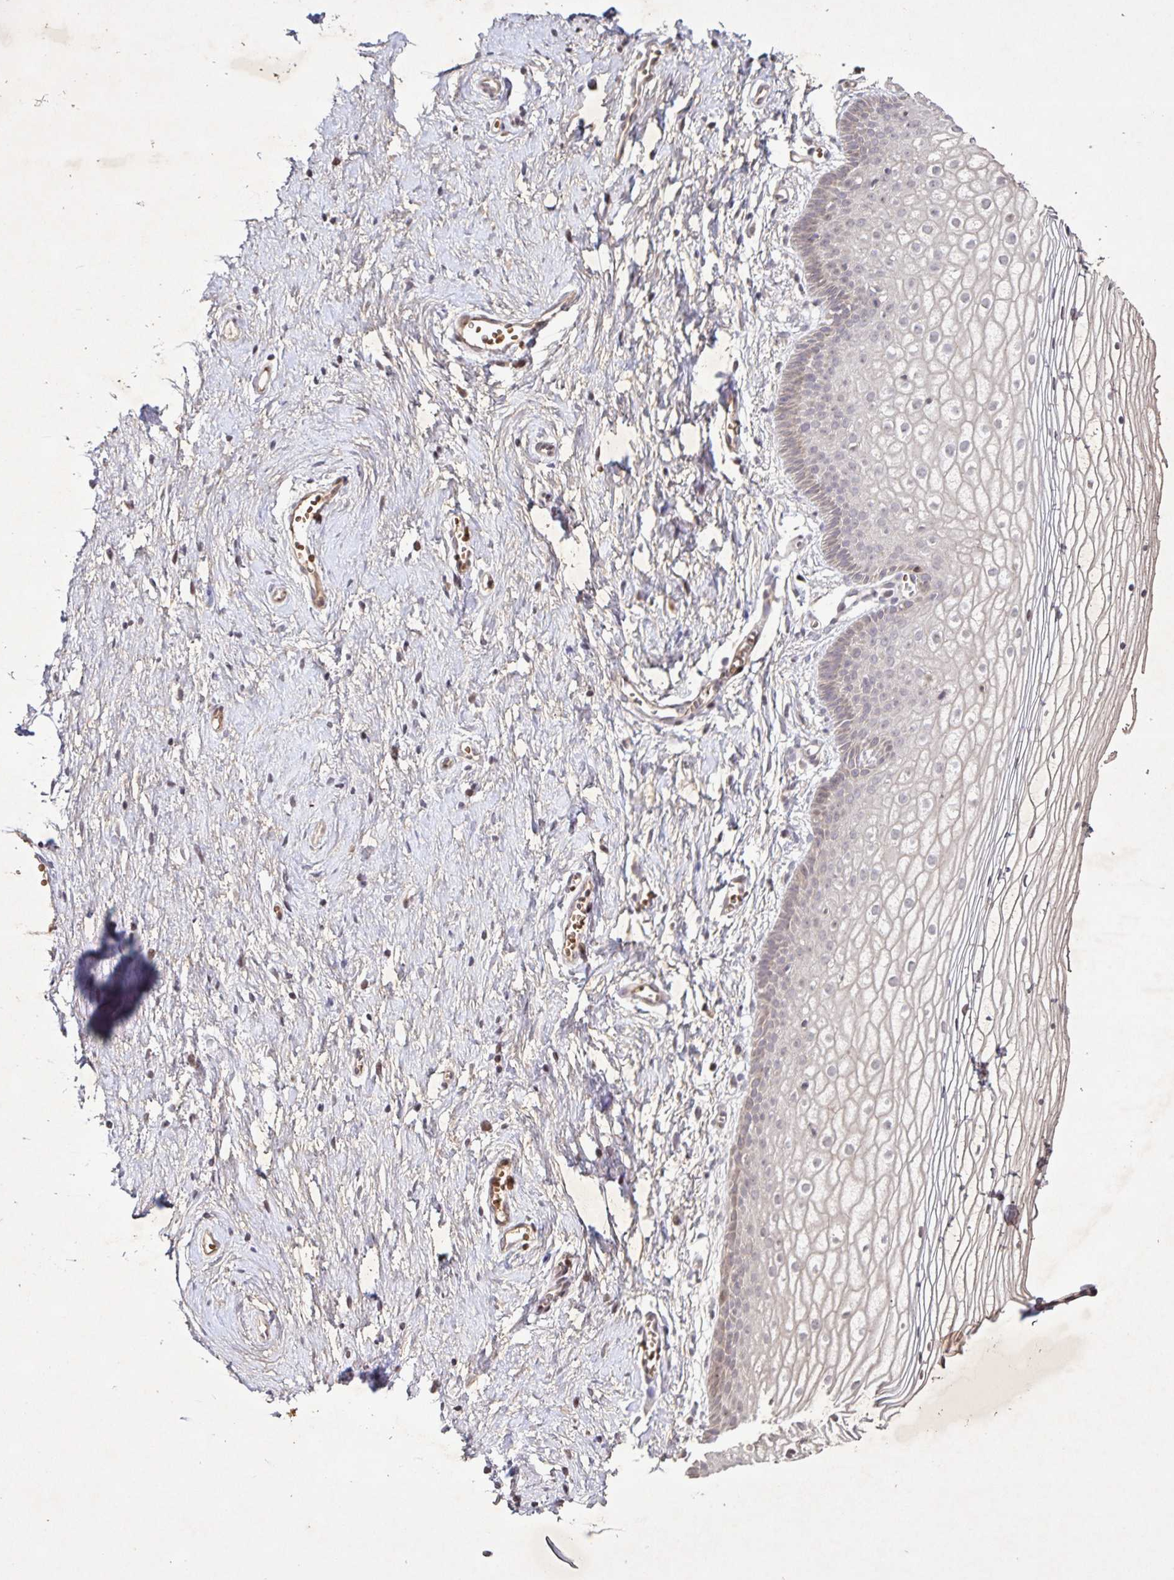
{"staining": {"intensity": "negative", "quantity": "none", "location": "none"}, "tissue": "vagina", "cell_type": "Squamous epithelial cells", "image_type": "normal", "snomed": [{"axis": "morphology", "description": "Normal tissue, NOS"}, {"axis": "topography", "description": "Vagina"}], "caption": "Immunohistochemical staining of benign human vagina displays no significant expression in squamous epithelial cells.", "gene": "GDF2", "patient": {"sex": "female", "age": 56}}